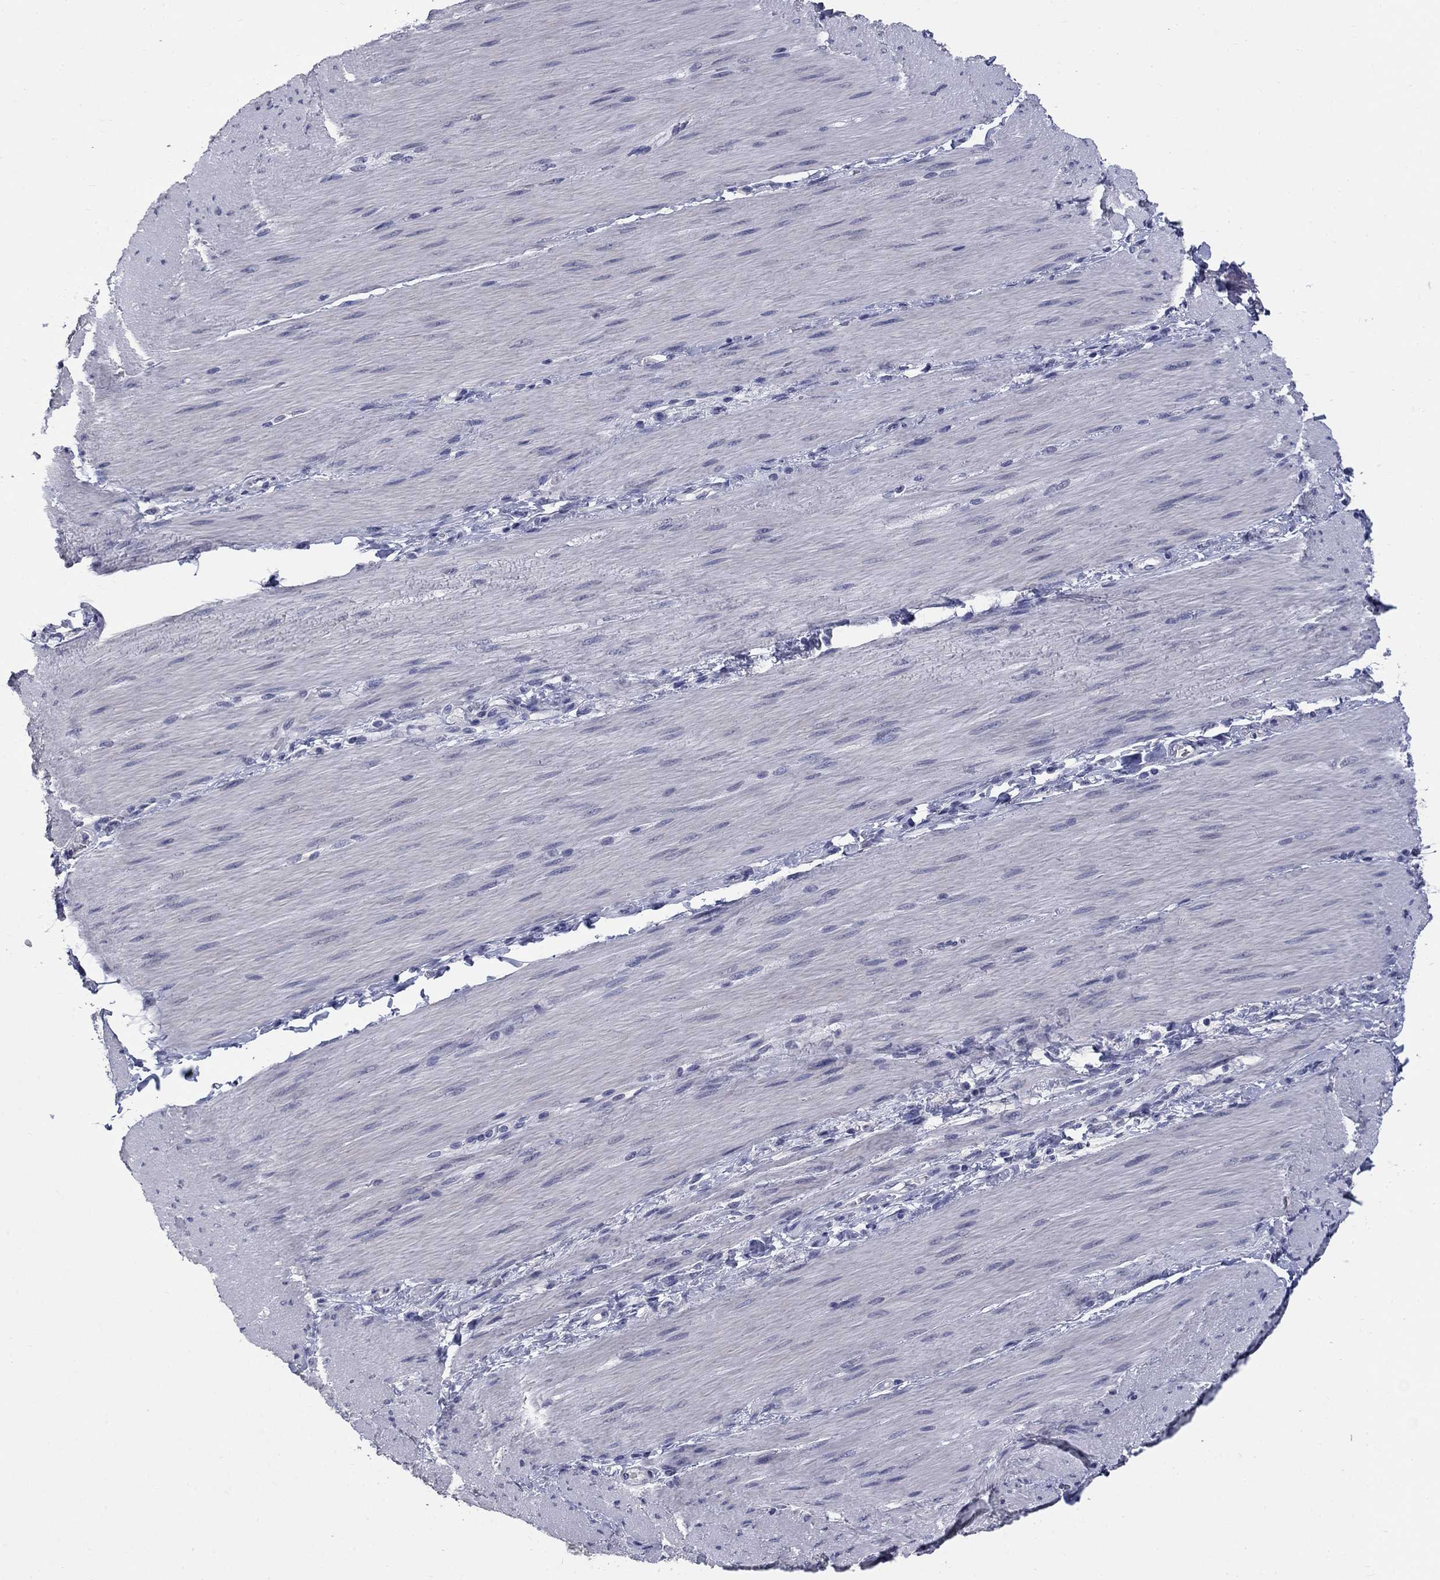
{"staining": {"intensity": "negative", "quantity": "none", "location": "none"}, "tissue": "adipose tissue", "cell_type": "Adipocytes", "image_type": "normal", "snomed": [{"axis": "morphology", "description": "Normal tissue, NOS"}, {"axis": "topography", "description": "Smooth muscle"}, {"axis": "topography", "description": "Duodenum"}, {"axis": "topography", "description": "Peripheral nerve tissue"}], "caption": "The histopathology image demonstrates no significant positivity in adipocytes of adipose tissue.", "gene": "ELAVL4", "patient": {"sex": "female", "age": 61}}